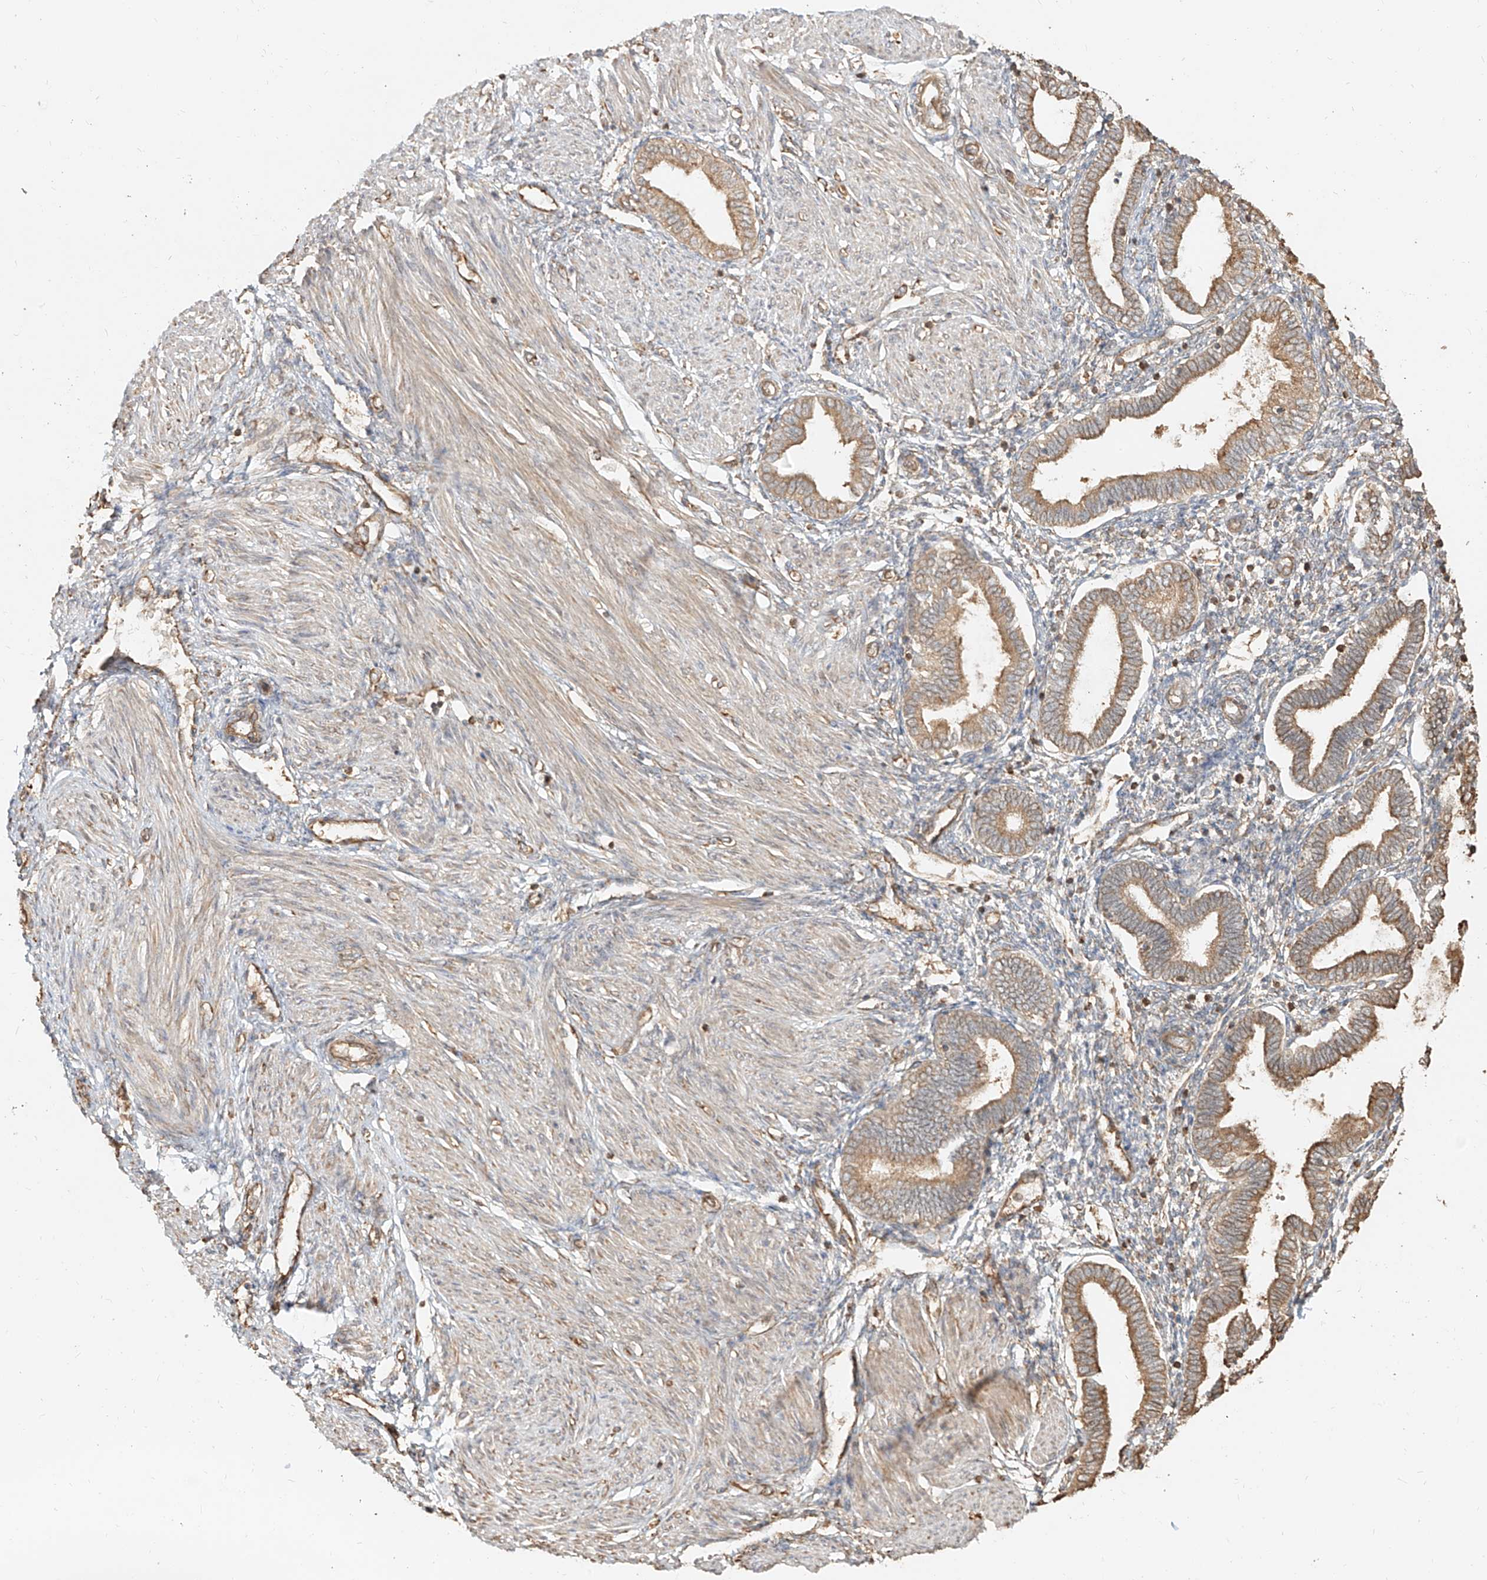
{"staining": {"intensity": "negative", "quantity": "none", "location": "none"}, "tissue": "endometrium", "cell_type": "Cells in endometrial stroma", "image_type": "normal", "snomed": [{"axis": "morphology", "description": "Normal tissue, NOS"}, {"axis": "topography", "description": "Endometrium"}], "caption": "Cells in endometrial stroma are negative for brown protein staining in unremarkable endometrium. The staining was performed using DAB (3,3'-diaminobenzidine) to visualize the protein expression in brown, while the nuclei were stained in blue with hematoxylin (Magnification: 20x).", "gene": "UBE2K", "patient": {"sex": "female", "age": 53}}